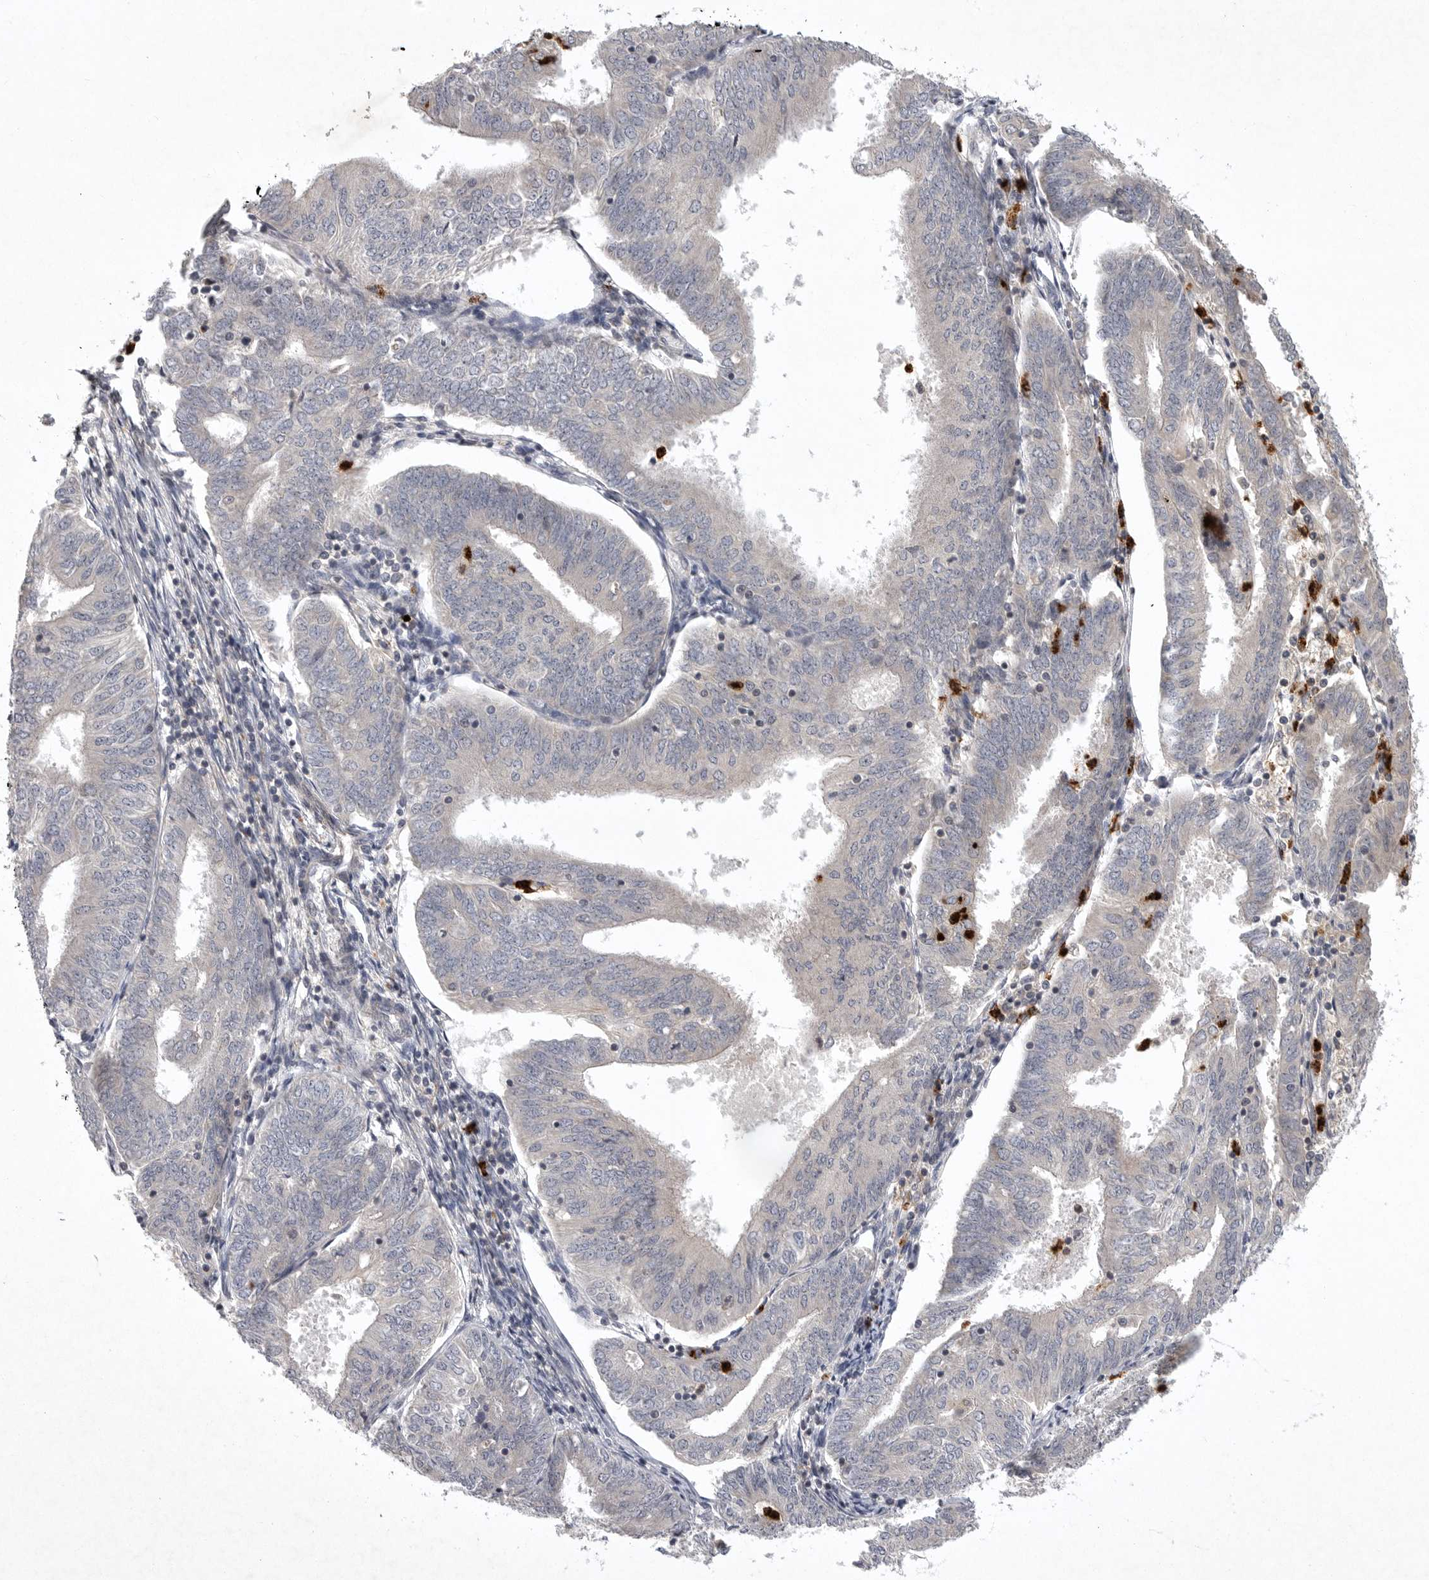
{"staining": {"intensity": "negative", "quantity": "none", "location": "none"}, "tissue": "endometrial cancer", "cell_type": "Tumor cells", "image_type": "cancer", "snomed": [{"axis": "morphology", "description": "Adenocarcinoma, NOS"}, {"axis": "topography", "description": "Endometrium"}], "caption": "IHC micrograph of neoplastic tissue: adenocarcinoma (endometrial) stained with DAB (3,3'-diaminobenzidine) reveals no significant protein staining in tumor cells. Brightfield microscopy of immunohistochemistry (IHC) stained with DAB (3,3'-diaminobenzidine) (brown) and hematoxylin (blue), captured at high magnification.", "gene": "UBE3D", "patient": {"sex": "female", "age": 58}}